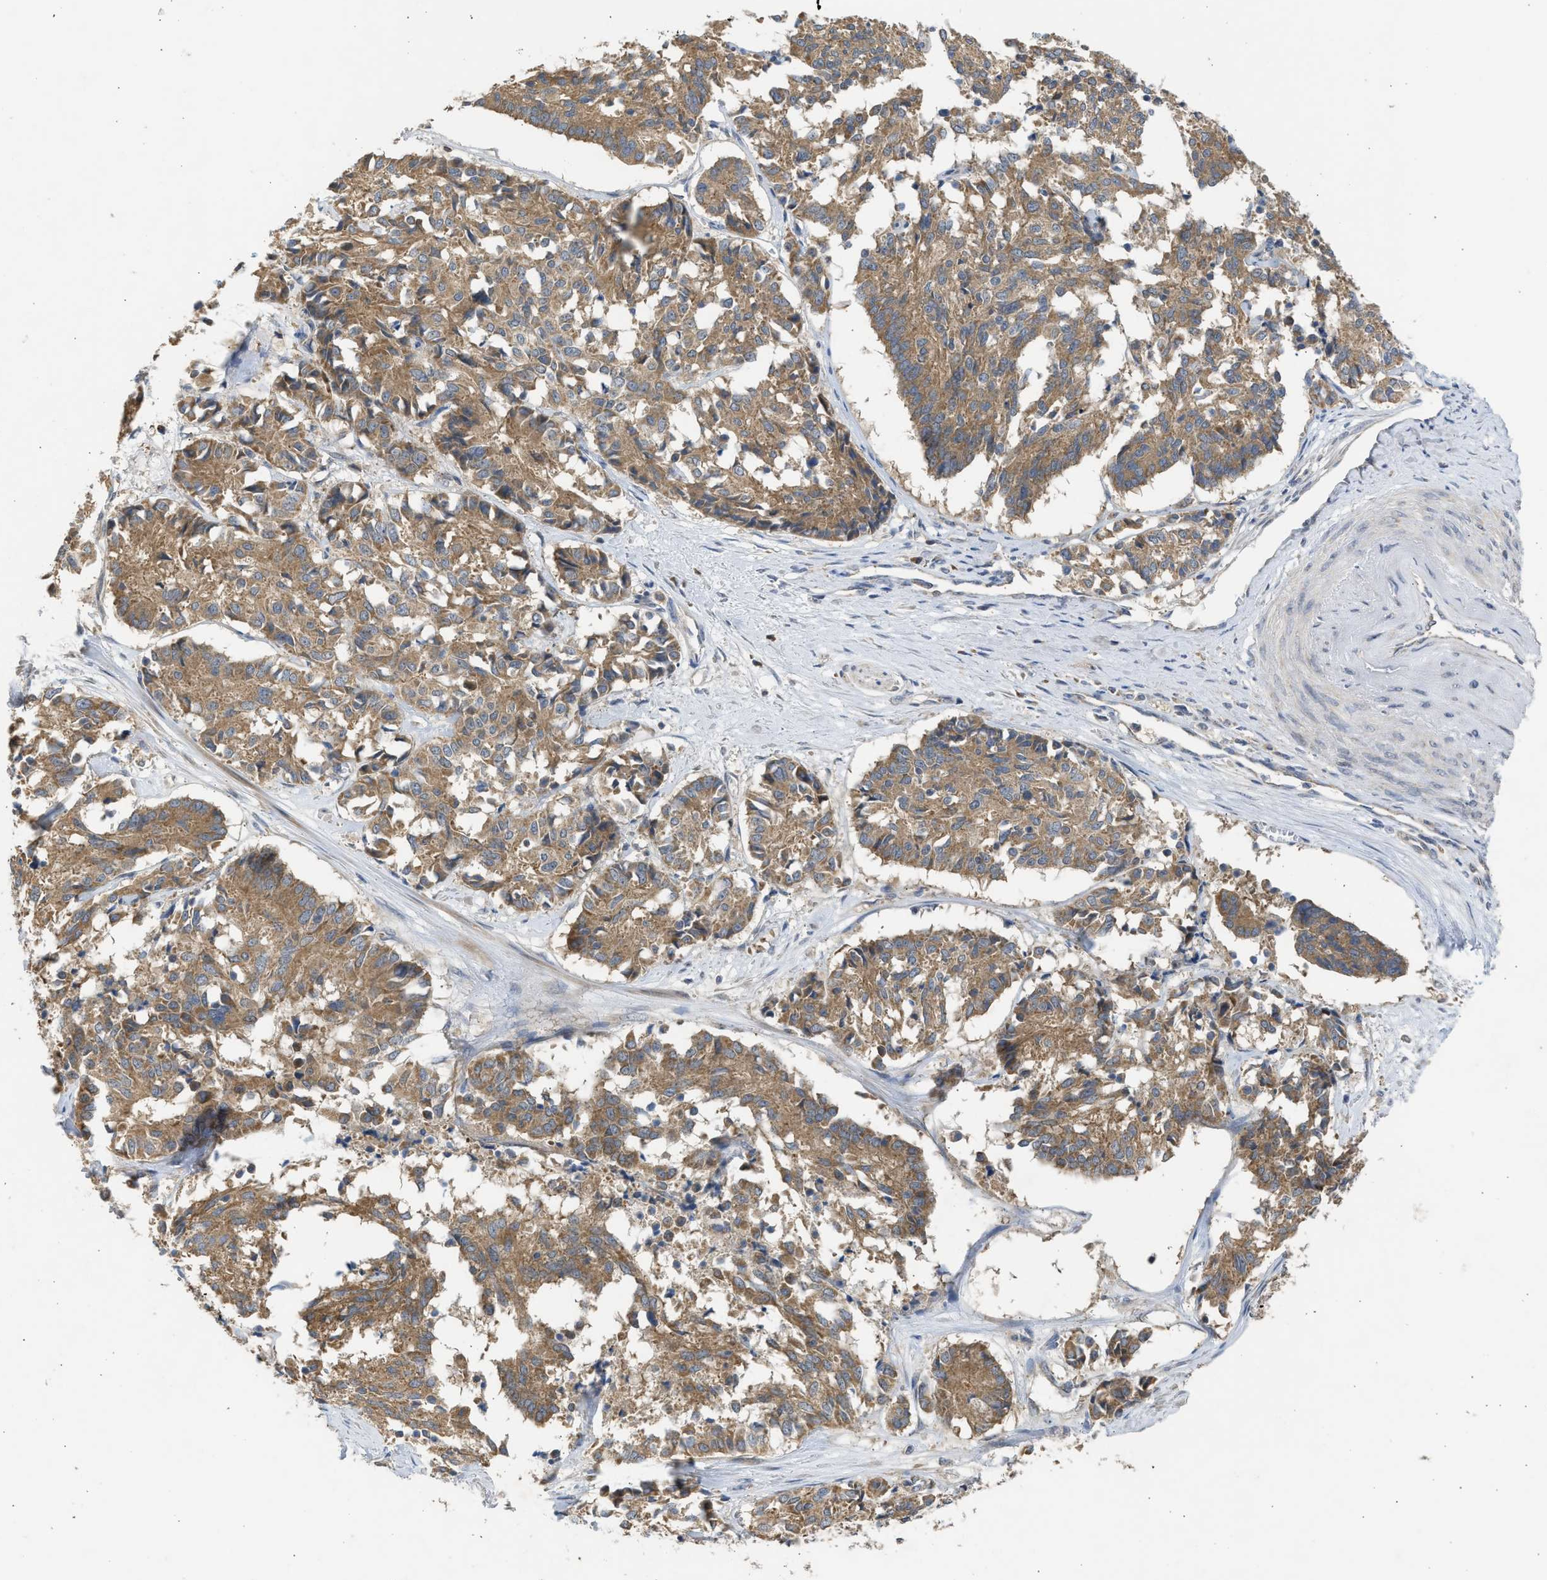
{"staining": {"intensity": "moderate", "quantity": ">75%", "location": "cytoplasmic/membranous"}, "tissue": "cervical cancer", "cell_type": "Tumor cells", "image_type": "cancer", "snomed": [{"axis": "morphology", "description": "Squamous cell carcinoma, NOS"}, {"axis": "topography", "description": "Cervix"}], "caption": "Immunohistochemistry (IHC) (DAB) staining of human cervical cancer demonstrates moderate cytoplasmic/membranous protein expression in approximately >75% of tumor cells.", "gene": "CYP1A1", "patient": {"sex": "female", "age": 35}}